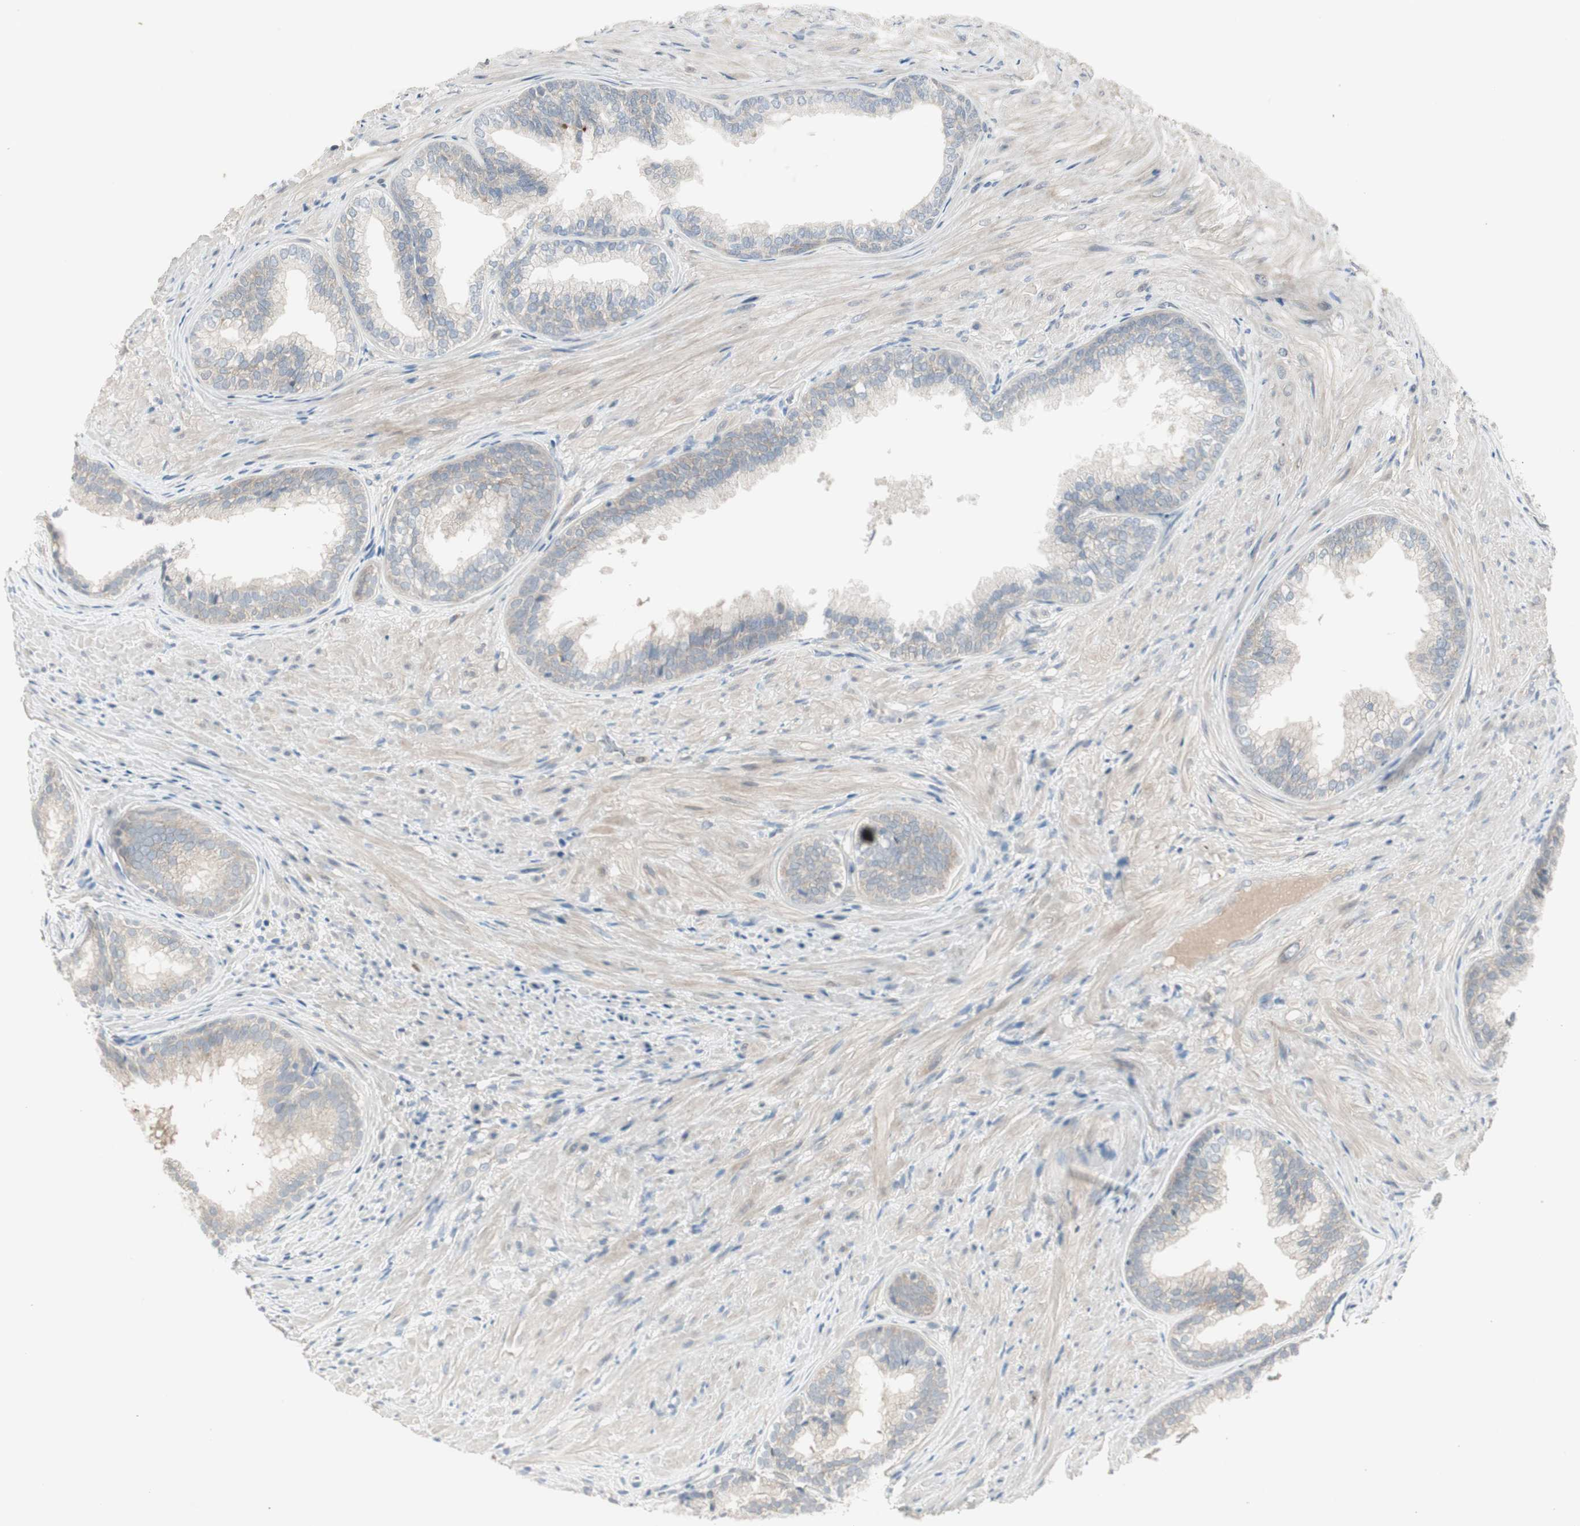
{"staining": {"intensity": "weak", "quantity": "25%-75%", "location": "cytoplasmic/membranous"}, "tissue": "prostate", "cell_type": "Glandular cells", "image_type": "normal", "snomed": [{"axis": "morphology", "description": "Normal tissue, NOS"}, {"axis": "topography", "description": "Prostate"}], "caption": "This photomicrograph exhibits IHC staining of benign prostate, with low weak cytoplasmic/membranous expression in approximately 25%-75% of glandular cells.", "gene": "MAPRE3", "patient": {"sex": "male", "age": 76}}